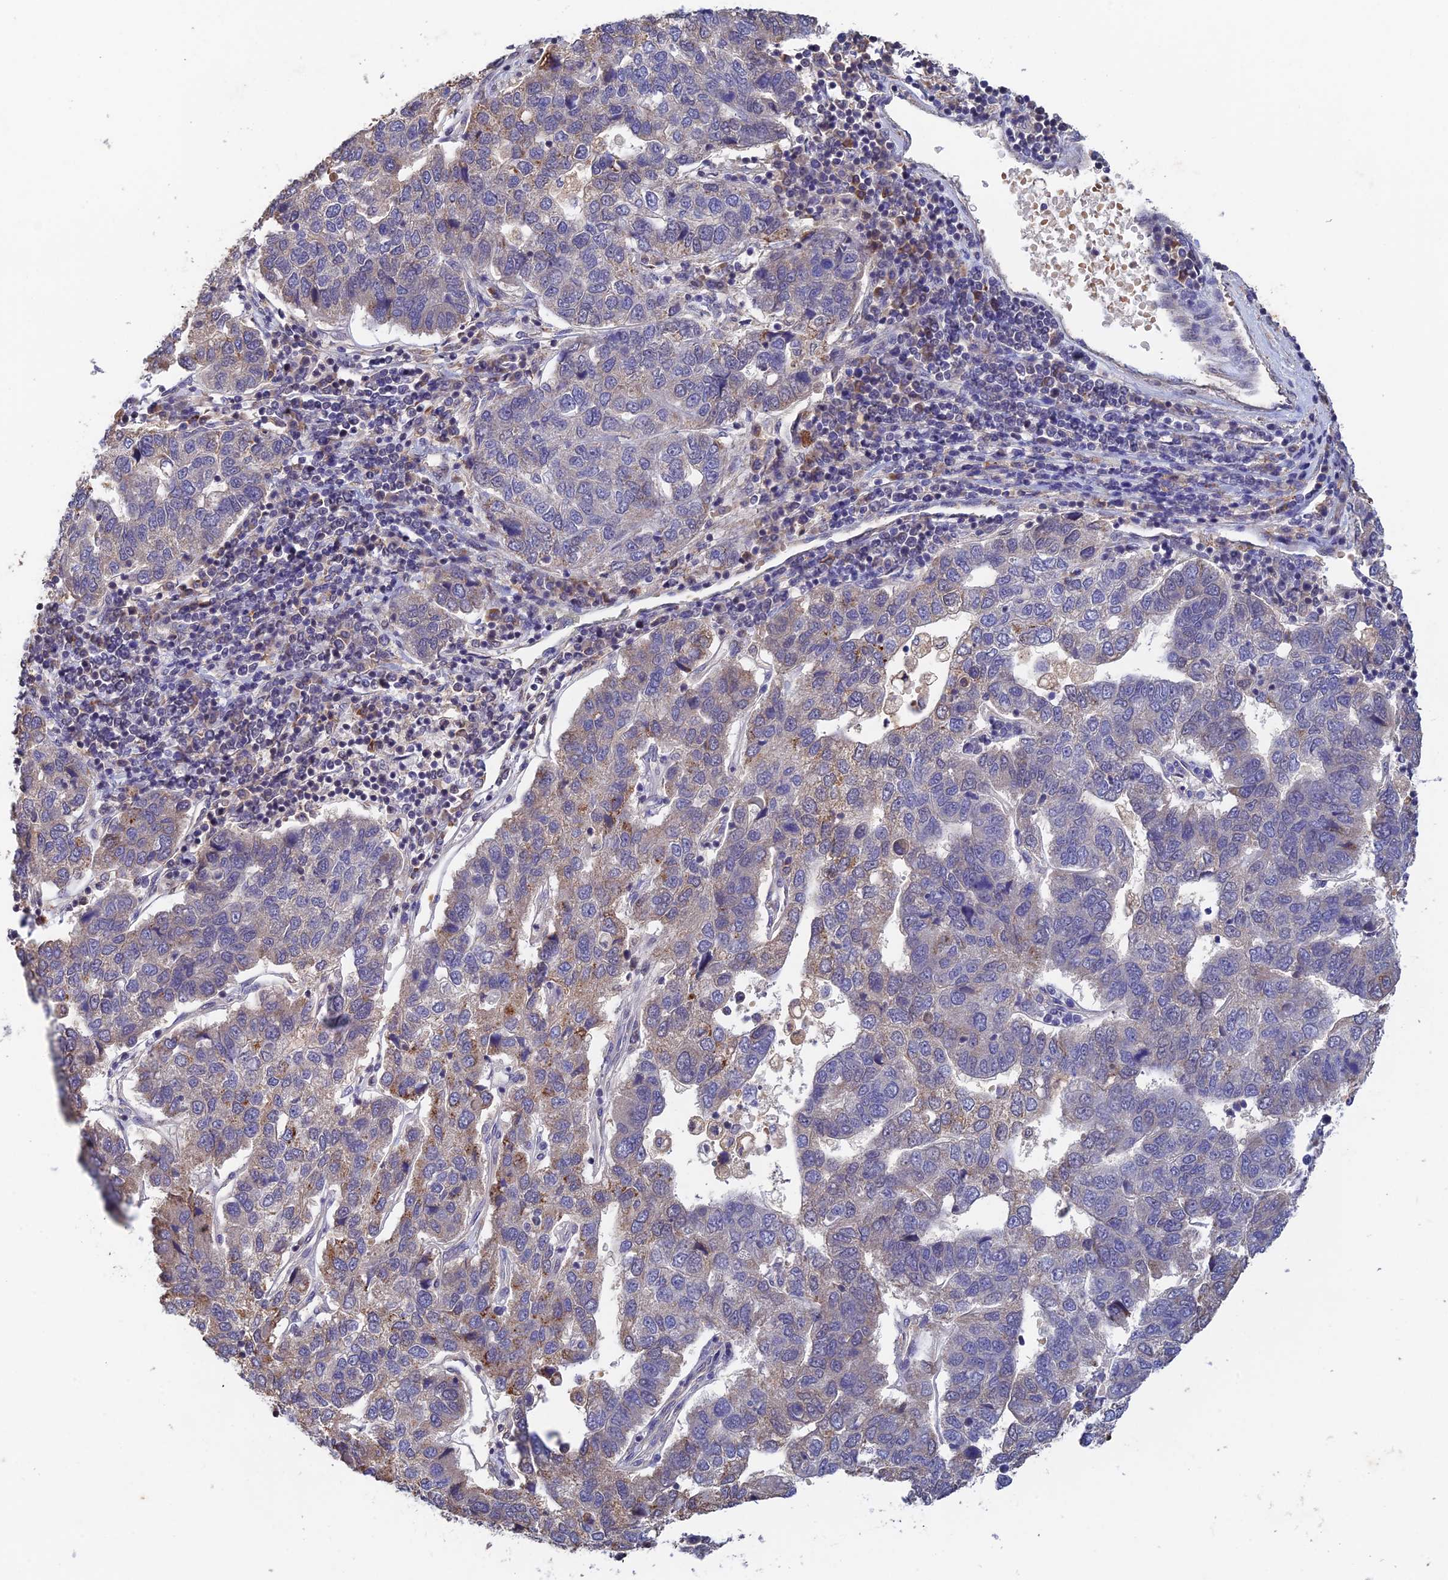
{"staining": {"intensity": "weak", "quantity": "<25%", "location": "cytoplasmic/membranous"}, "tissue": "pancreatic cancer", "cell_type": "Tumor cells", "image_type": "cancer", "snomed": [{"axis": "morphology", "description": "Adenocarcinoma, NOS"}, {"axis": "topography", "description": "Pancreas"}], "caption": "Tumor cells are negative for protein expression in human pancreatic cancer (adenocarcinoma).", "gene": "CWH43", "patient": {"sex": "female", "age": 61}}